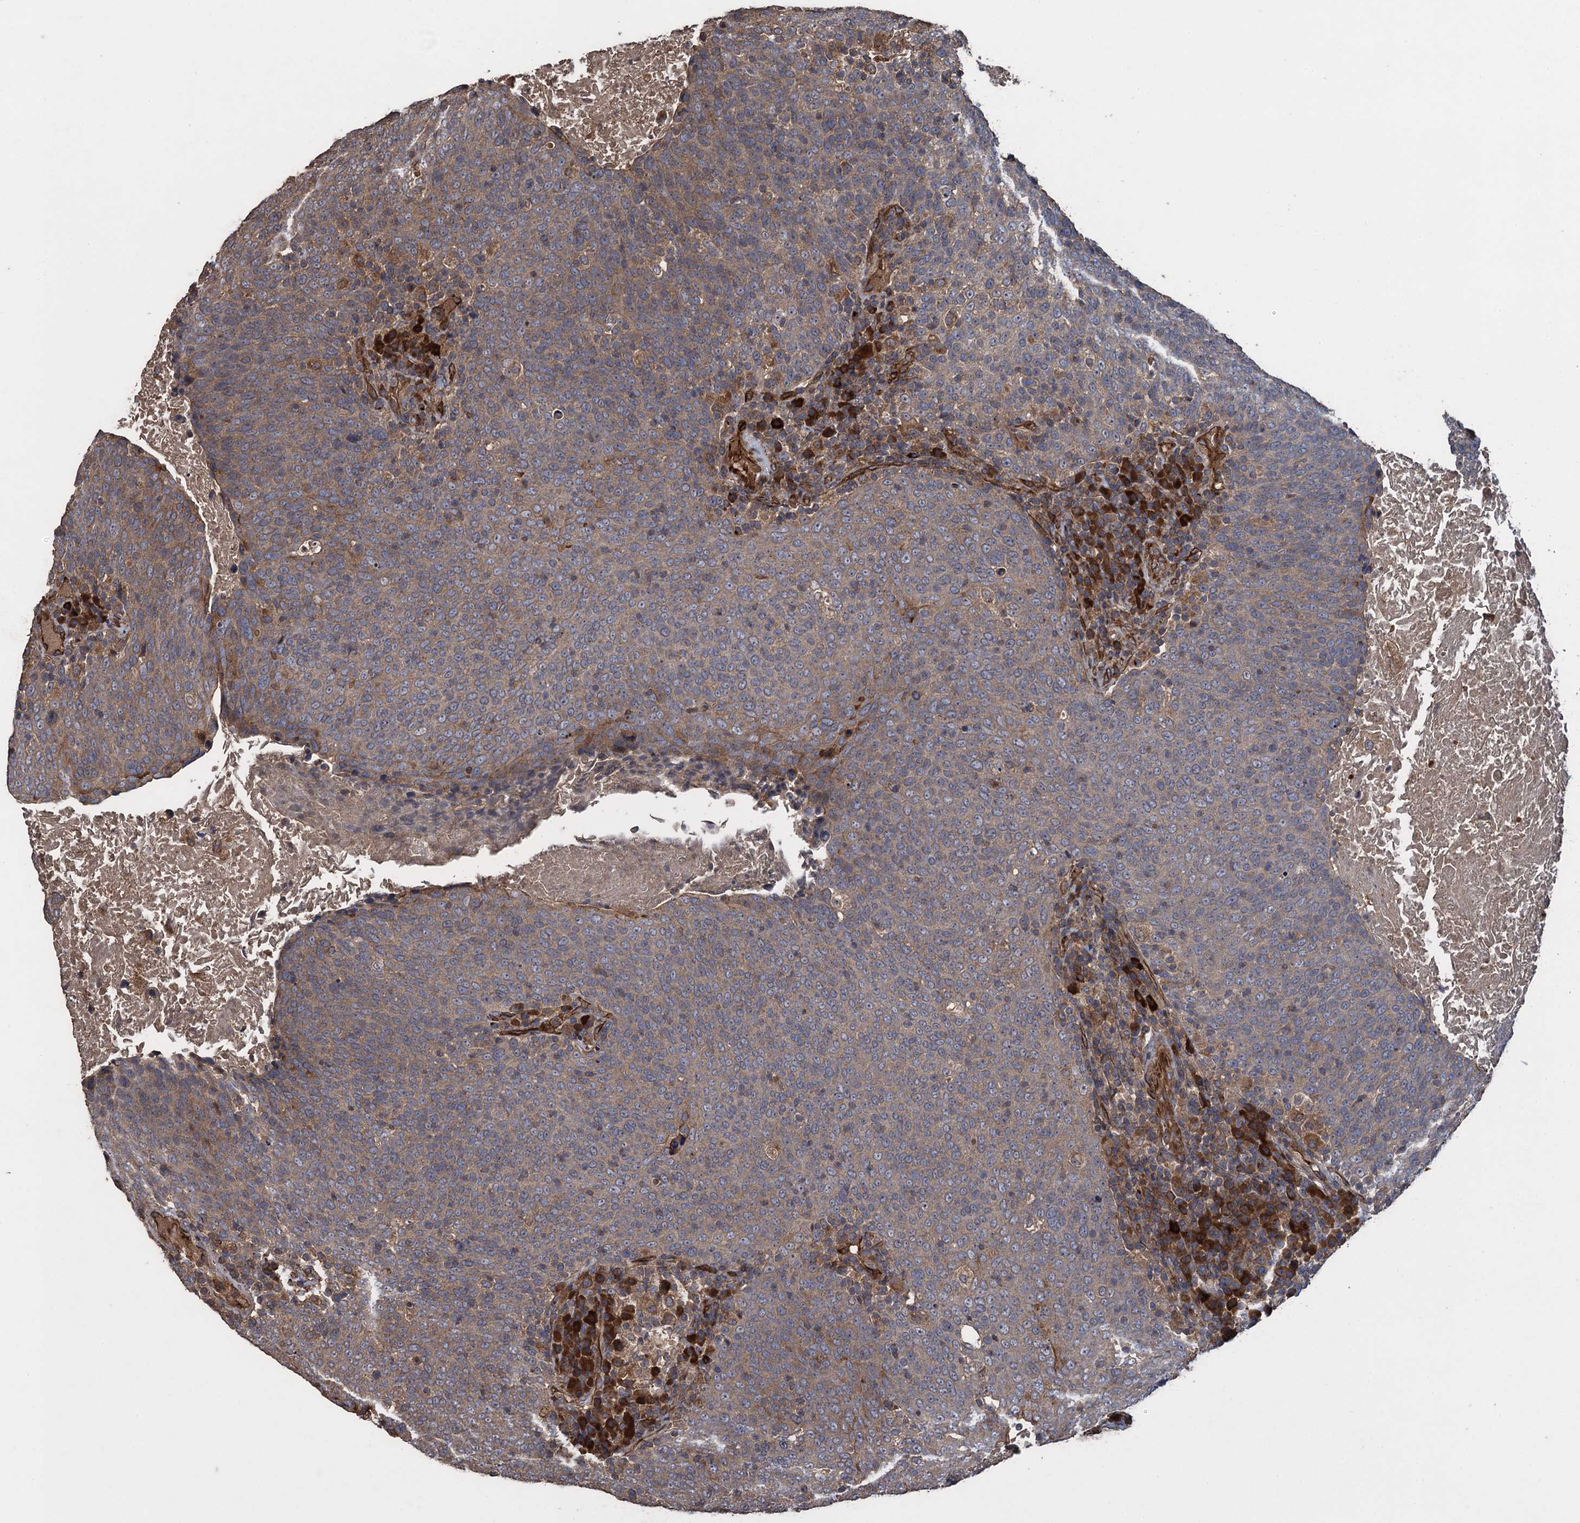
{"staining": {"intensity": "weak", "quantity": "25%-75%", "location": "cytoplasmic/membranous"}, "tissue": "head and neck cancer", "cell_type": "Tumor cells", "image_type": "cancer", "snomed": [{"axis": "morphology", "description": "Squamous cell carcinoma, NOS"}, {"axis": "morphology", "description": "Squamous cell carcinoma, metastatic, NOS"}, {"axis": "topography", "description": "Lymph node"}, {"axis": "topography", "description": "Head-Neck"}], "caption": "Head and neck cancer (squamous cell carcinoma) stained with a protein marker shows weak staining in tumor cells.", "gene": "TXNDC11", "patient": {"sex": "male", "age": 62}}